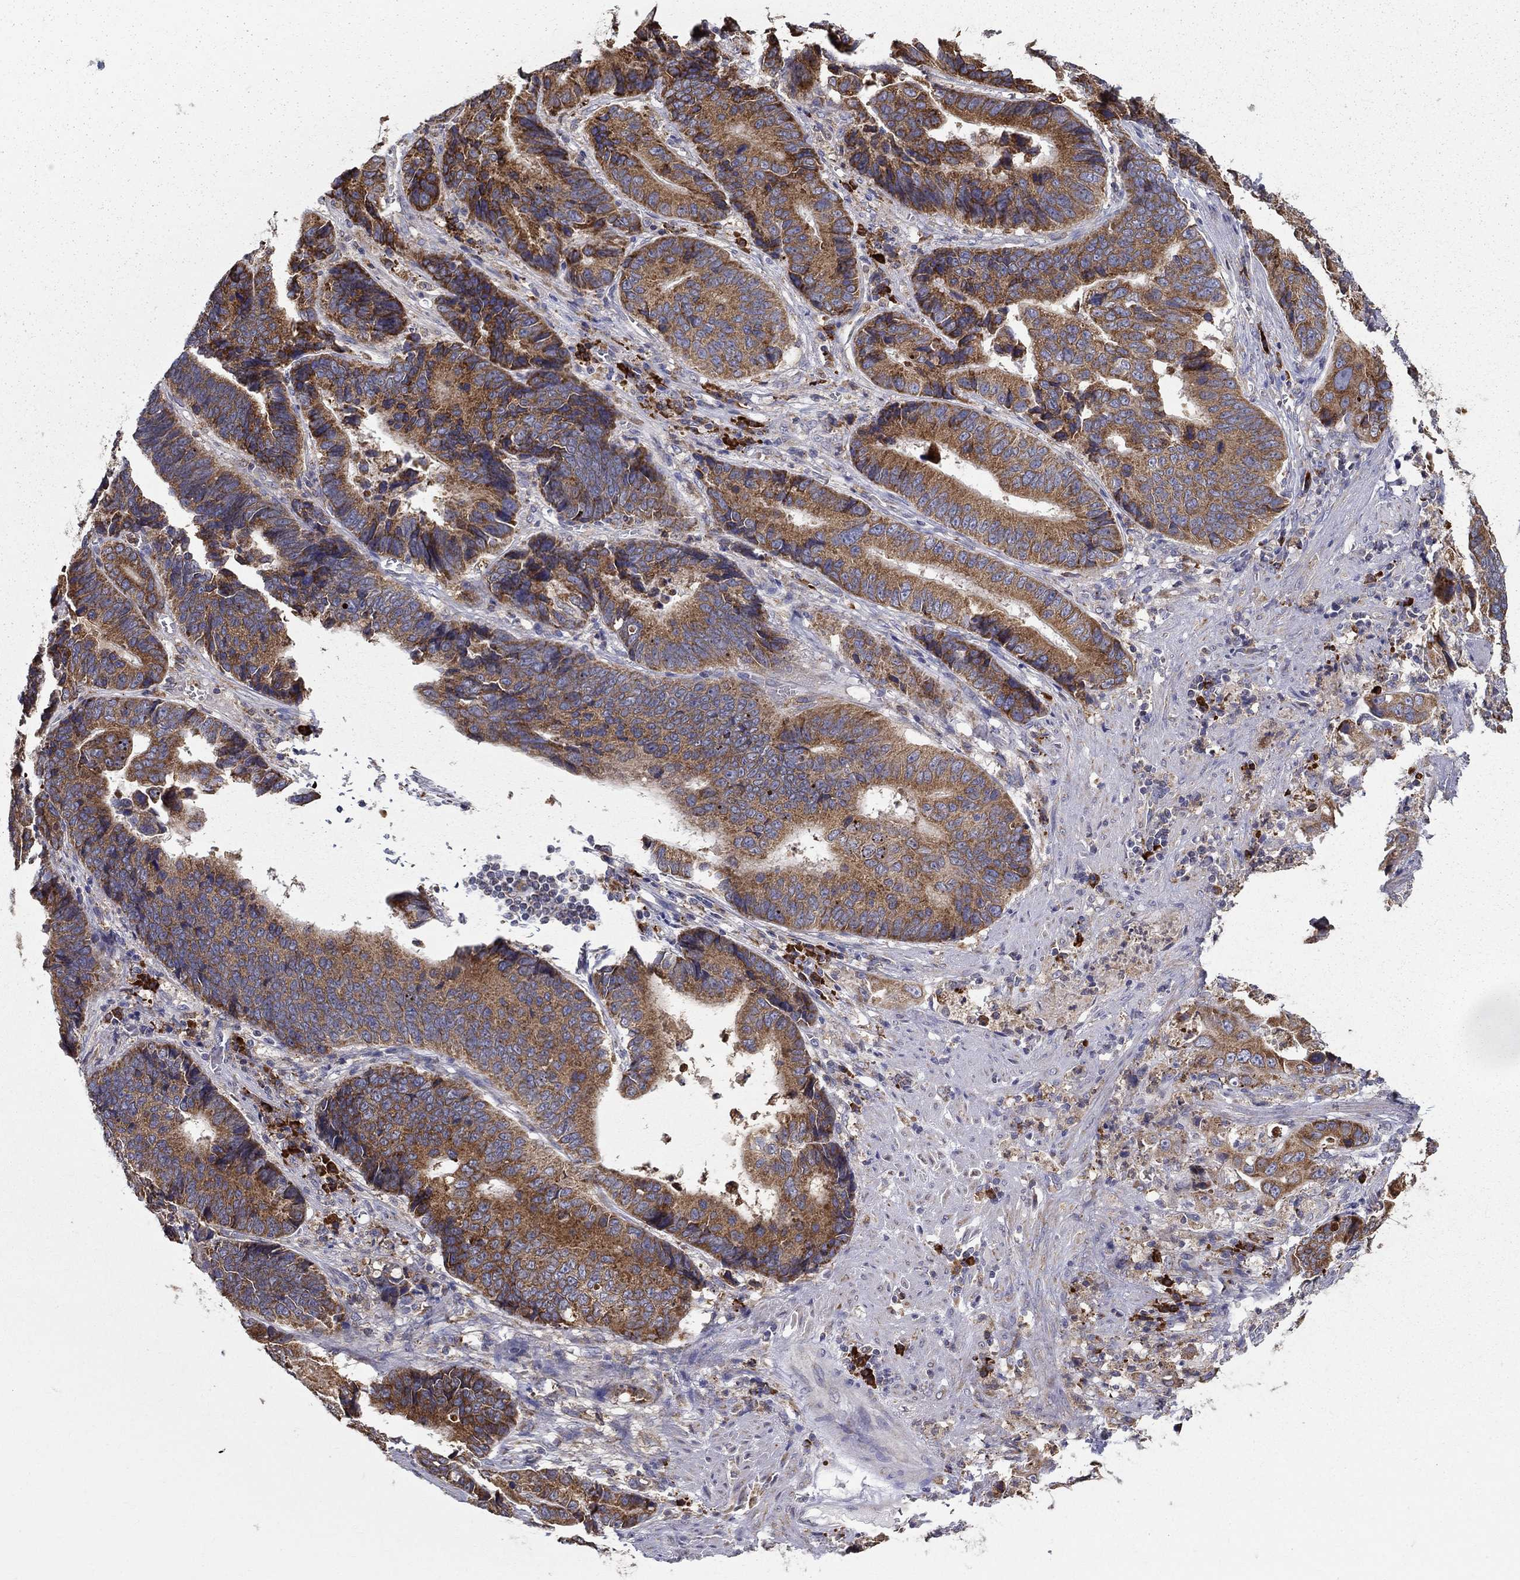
{"staining": {"intensity": "strong", "quantity": "25%-75%", "location": "cytoplasmic/membranous"}, "tissue": "stomach cancer", "cell_type": "Tumor cells", "image_type": "cancer", "snomed": [{"axis": "morphology", "description": "Adenocarcinoma, NOS"}, {"axis": "topography", "description": "Stomach"}], "caption": "An image of human stomach cancer stained for a protein exhibits strong cytoplasmic/membranous brown staining in tumor cells.", "gene": "PRDX4", "patient": {"sex": "male", "age": 84}}